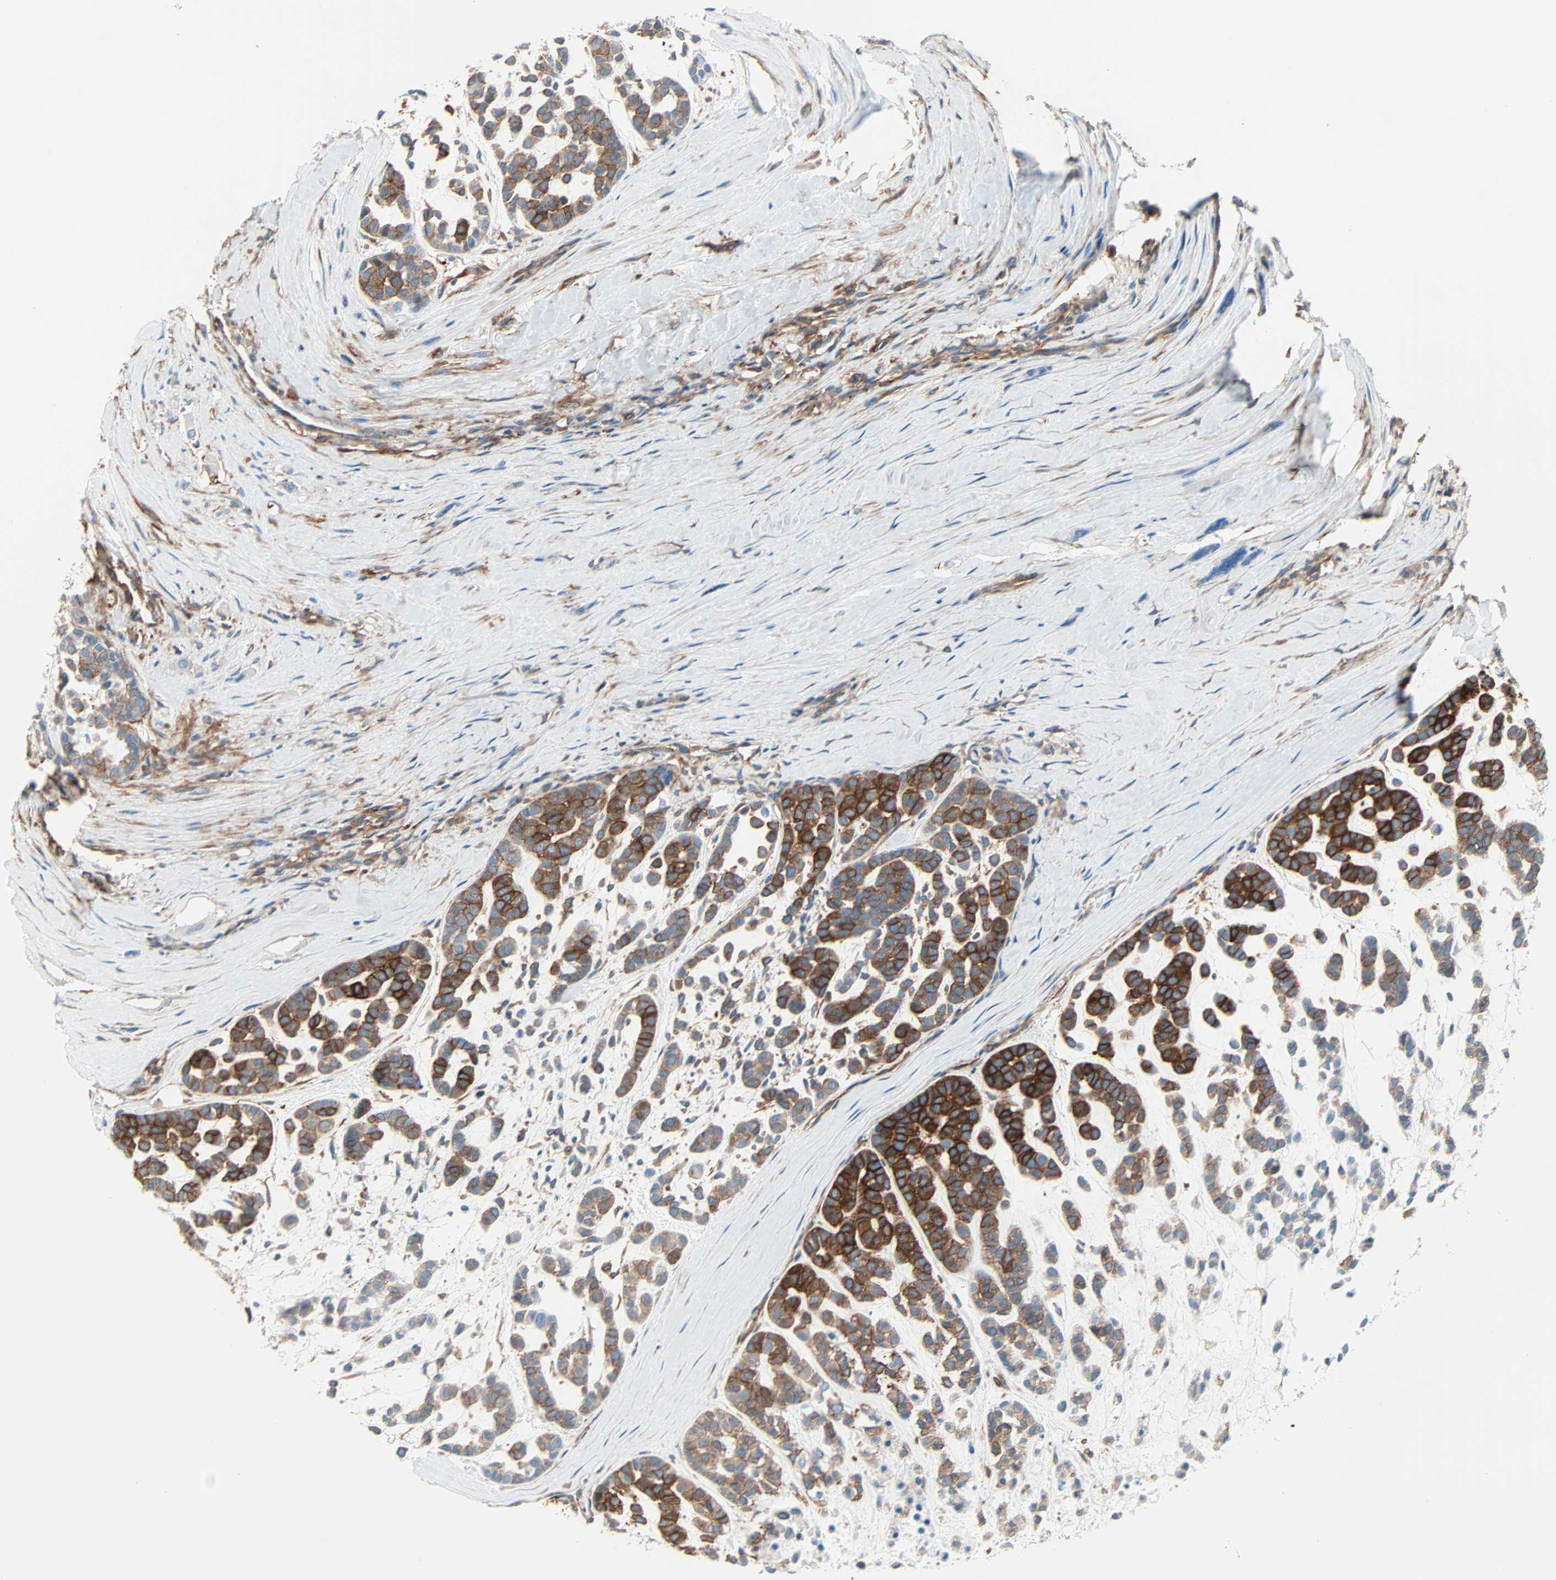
{"staining": {"intensity": "strong", "quantity": ">75%", "location": "cytoplasmic/membranous"}, "tissue": "head and neck cancer", "cell_type": "Tumor cells", "image_type": "cancer", "snomed": [{"axis": "morphology", "description": "Adenocarcinoma, NOS"}, {"axis": "morphology", "description": "Adenoma, NOS"}, {"axis": "topography", "description": "Head-Neck"}], "caption": "Adenocarcinoma (head and neck) was stained to show a protein in brown. There is high levels of strong cytoplasmic/membranous positivity in about >75% of tumor cells.", "gene": "EPB41L2", "patient": {"sex": "female", "age": 55}}